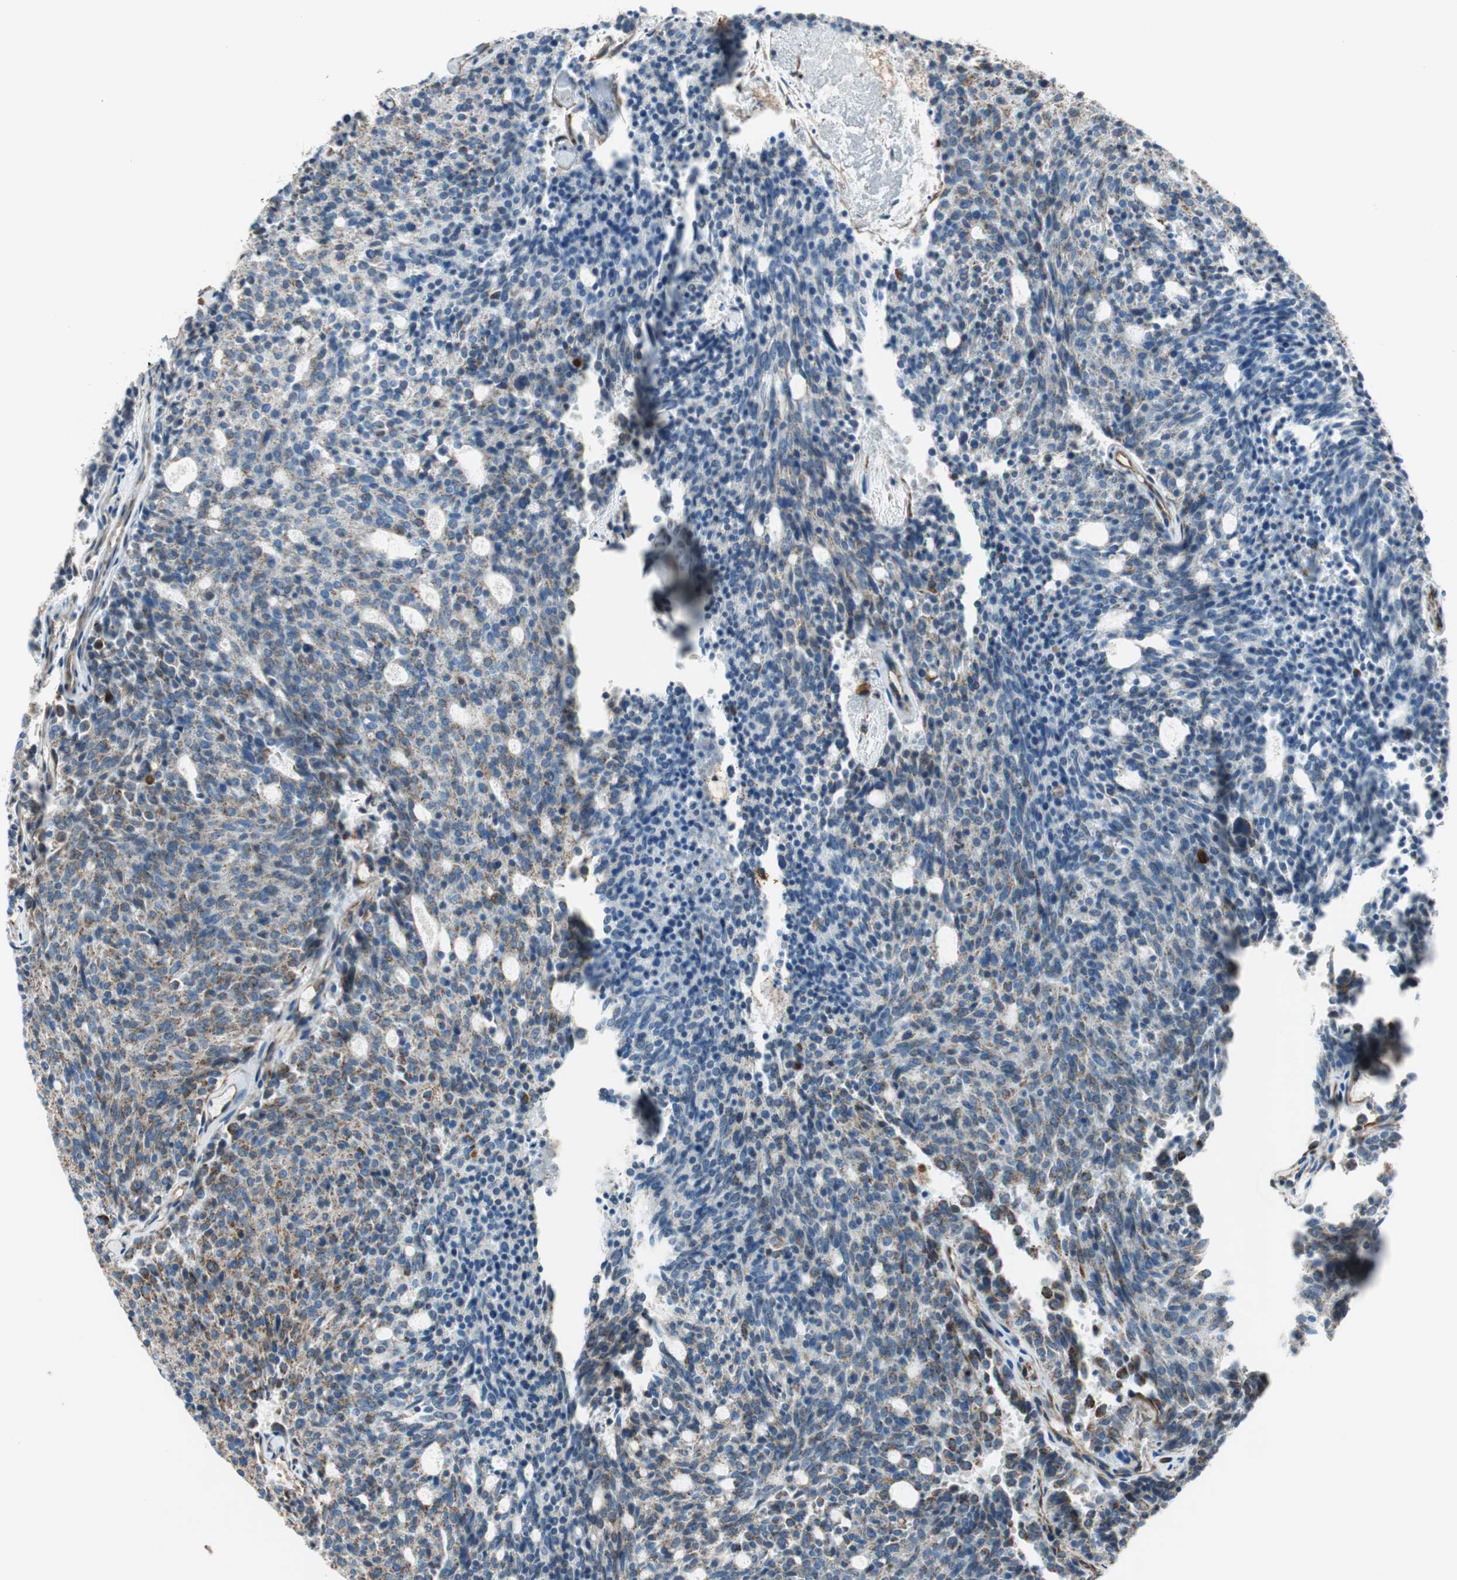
{"staining": {"intensity": "weak", "quantity": "25%-75%", "location": "cytoplasmic/membranous"}, "tissue": "carcinoid", "cell_type": "Tumor cells", "image_type": "cancer", "snomed": [{"axis": "morphology", "description": "Carcinoid, malignant, NOS"}, {"axis": "topography", "description": "Pancreas"}], "caption": "An immunohistochemistry (IHC) histopathology image of neoplastic tissue is shown. Protein staining in brown labels weak cytoplasmic/membranous positivity in malignant carcinoid within tumor cells.", "gene": "SRCIN1", "patient": {"sex": "female", "age": 54}}